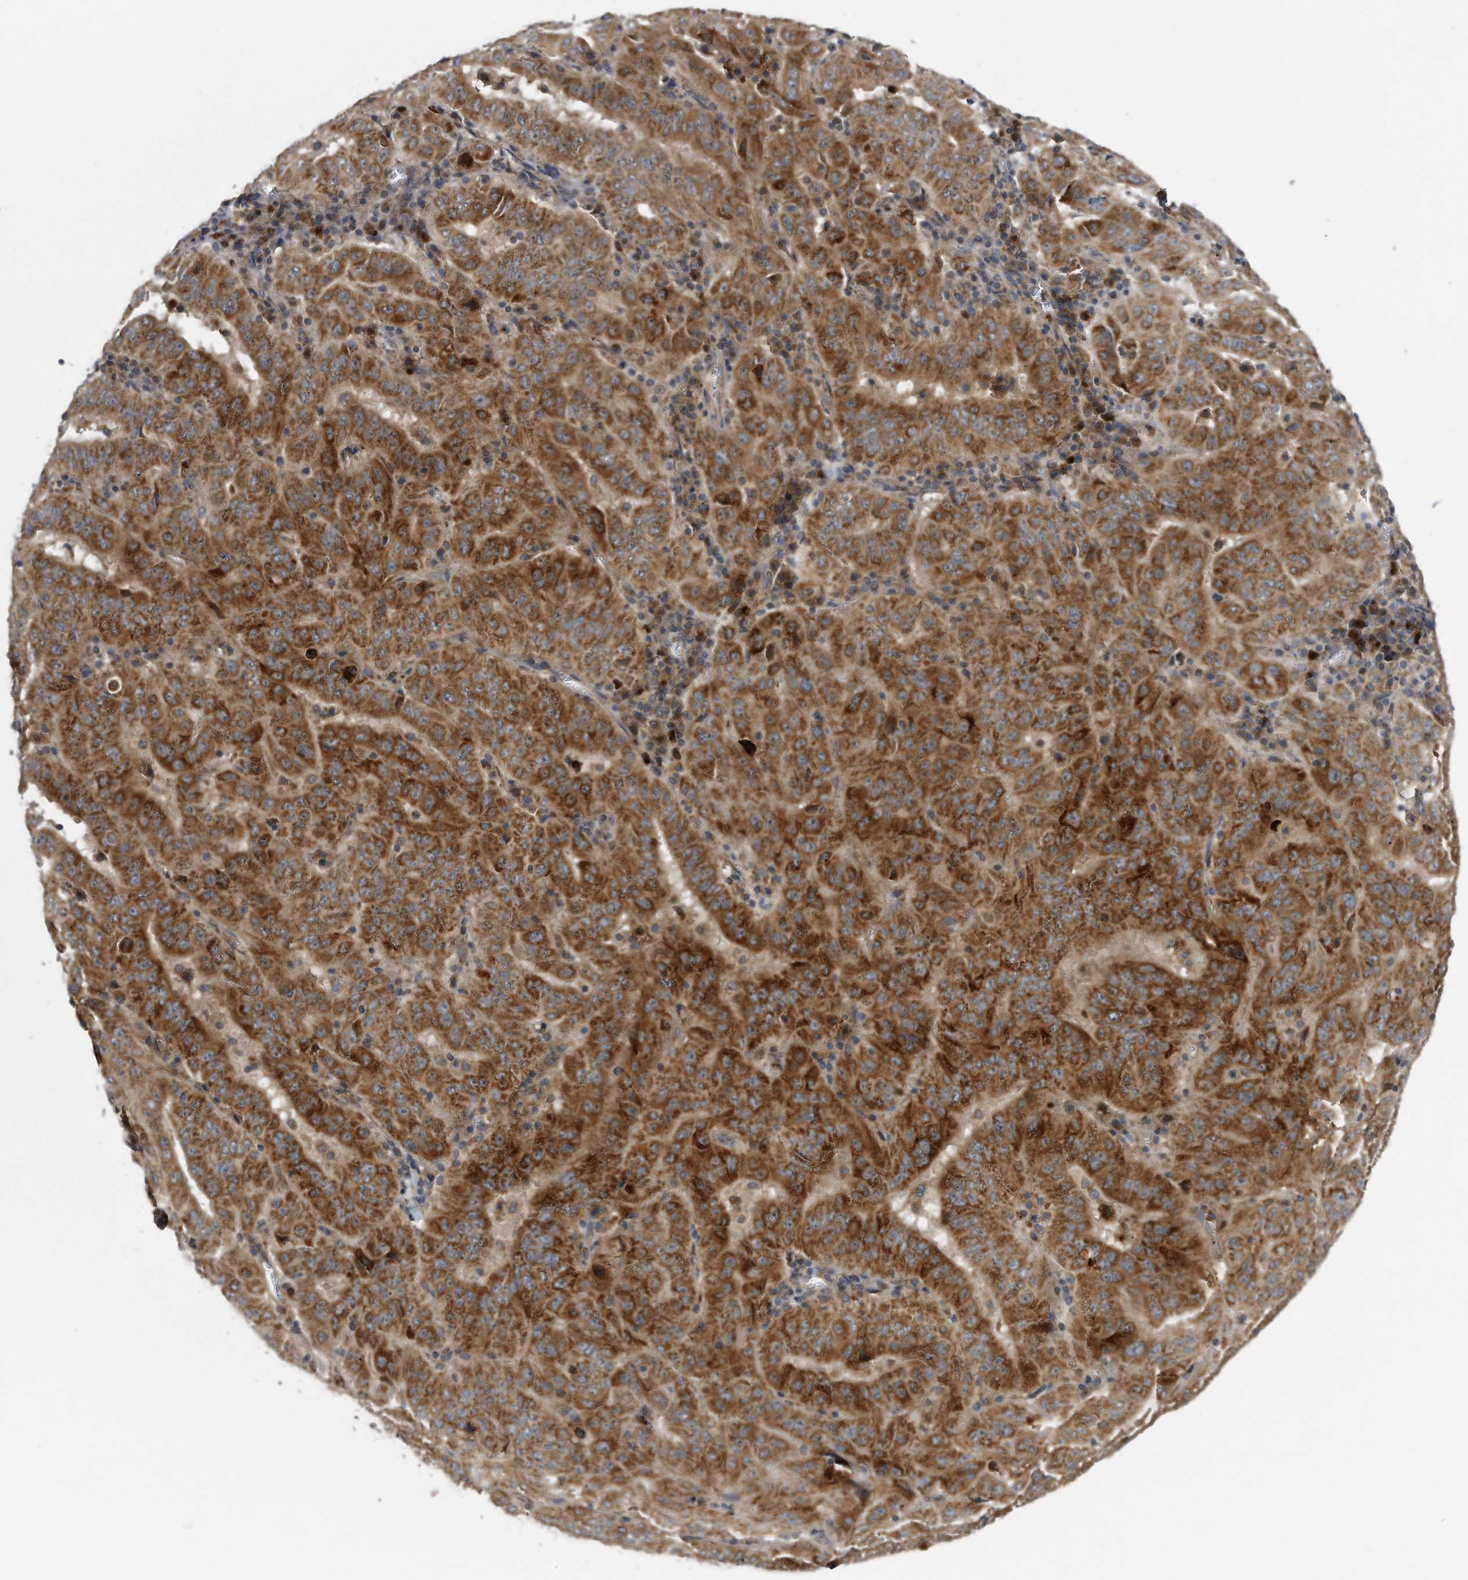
{"staining": {"intensity": "strong", "quantity": ">75%", "location": "cytoplasmic/membranous"}, "tissue": "pancreatic cancer", "cell_type": "Tumor cells", "image_type": "cancer", "snomed": [{"axis": "morphology", "description": "Adenocarcinoma, NOS"}, {"axis": "topography", "description": "Pancreas"}], "caption": "Immunohistochemical staining of human pancreatic cancer (adenocarcinoma) shows high levels of strong cytoplasmic/membranous protein staining in about >75% of tumor cells.", "gene": "LYRM4", "patient": {"sex": "male", "age": 63}}